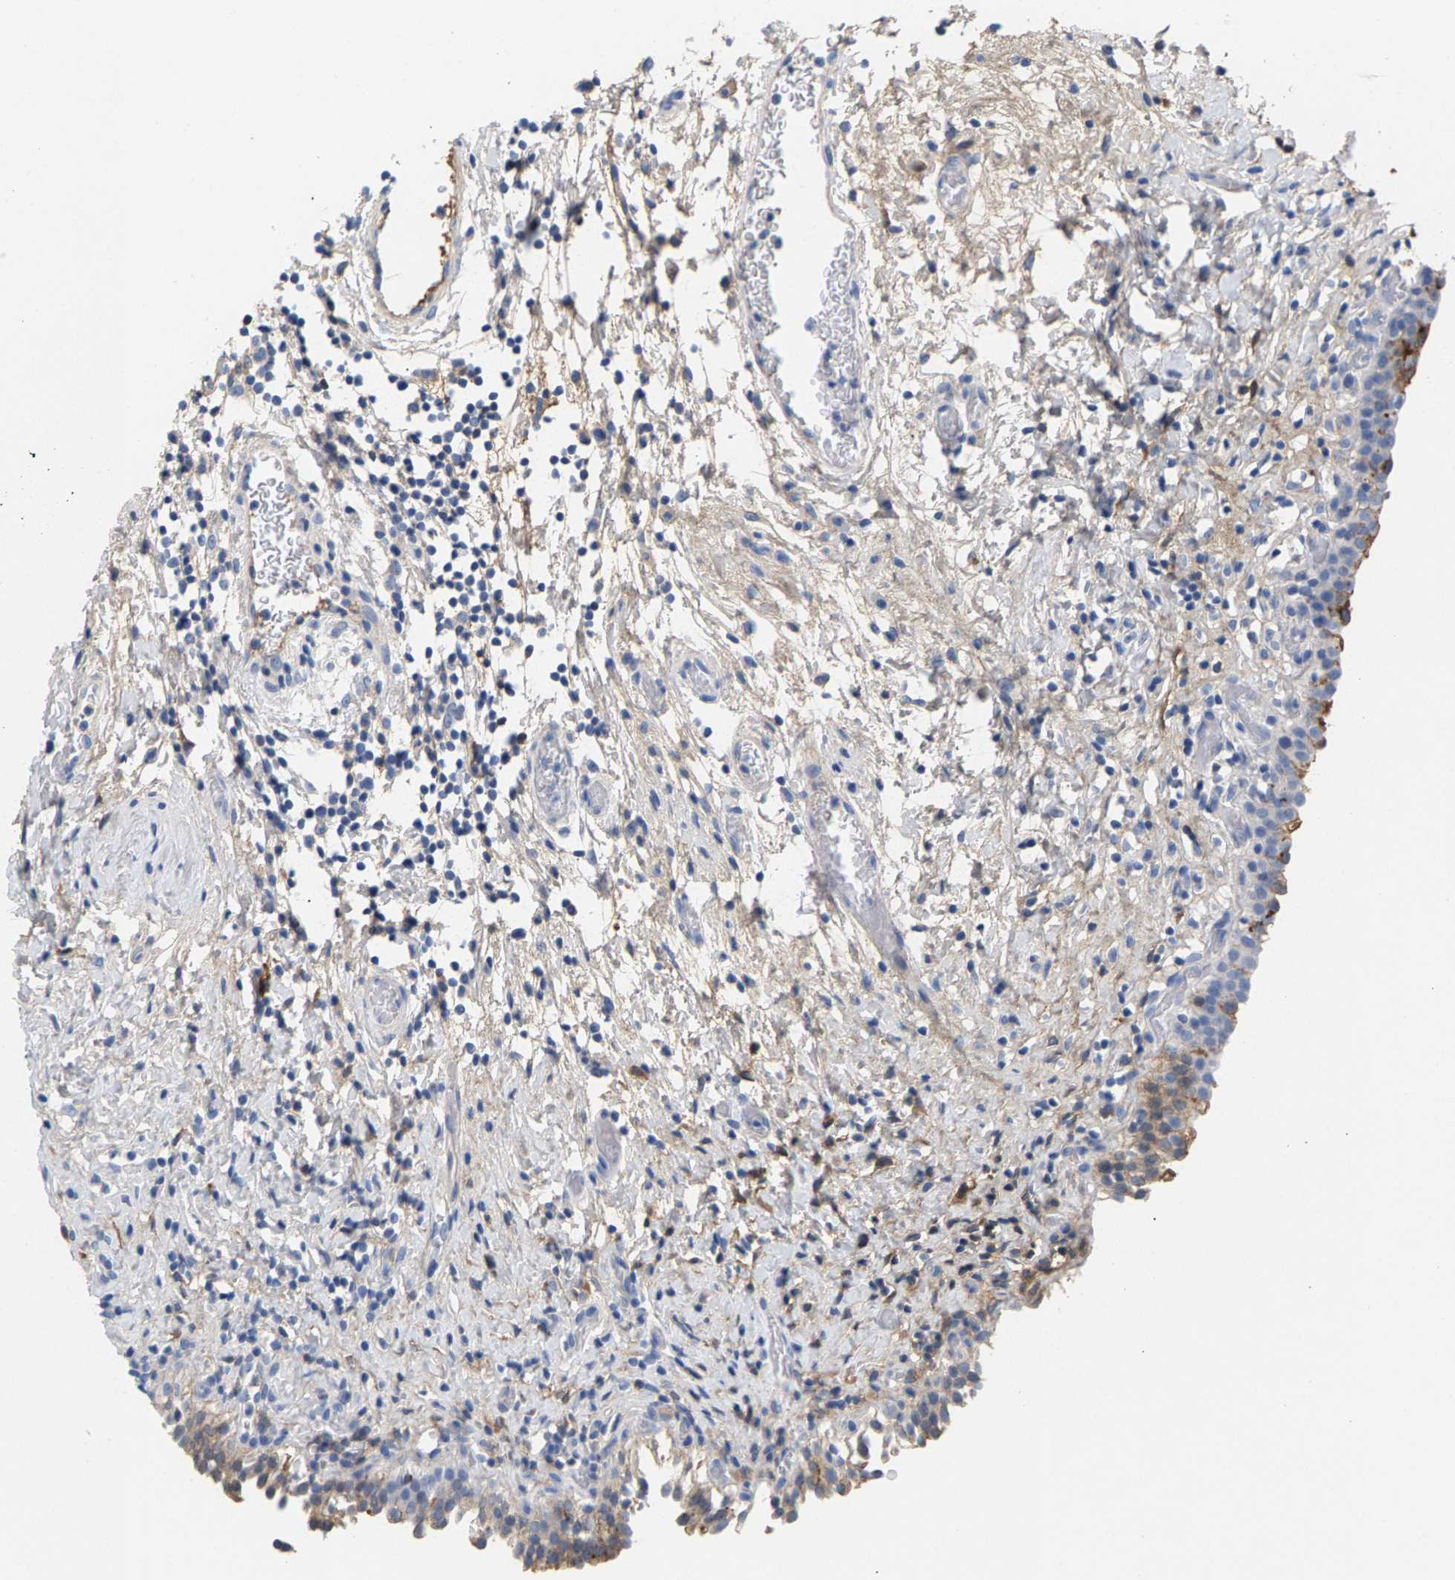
{"staining": {"intensity": "moderate", "quantity": "<25%", "location": "cytoplasmic/membranous"}, "tissue": "urinary bladder", "cell_type": "Urothelial cells", "image_type": "normal", "snomed": [{"axis": "morphology", "description": "Normal tissue, NOS"}, {"axis": "topography", "description": "Urinary bladder"}], "caption": "IHC histopathology image of unremarkable urinary bladder stained for a protein (brown), which reveals low levels of moderate cytoplasmic/membranous expression in about <25% of urothelial cells.", "gene": "APOH", "patient": {"sex": "male", "age": 51}}